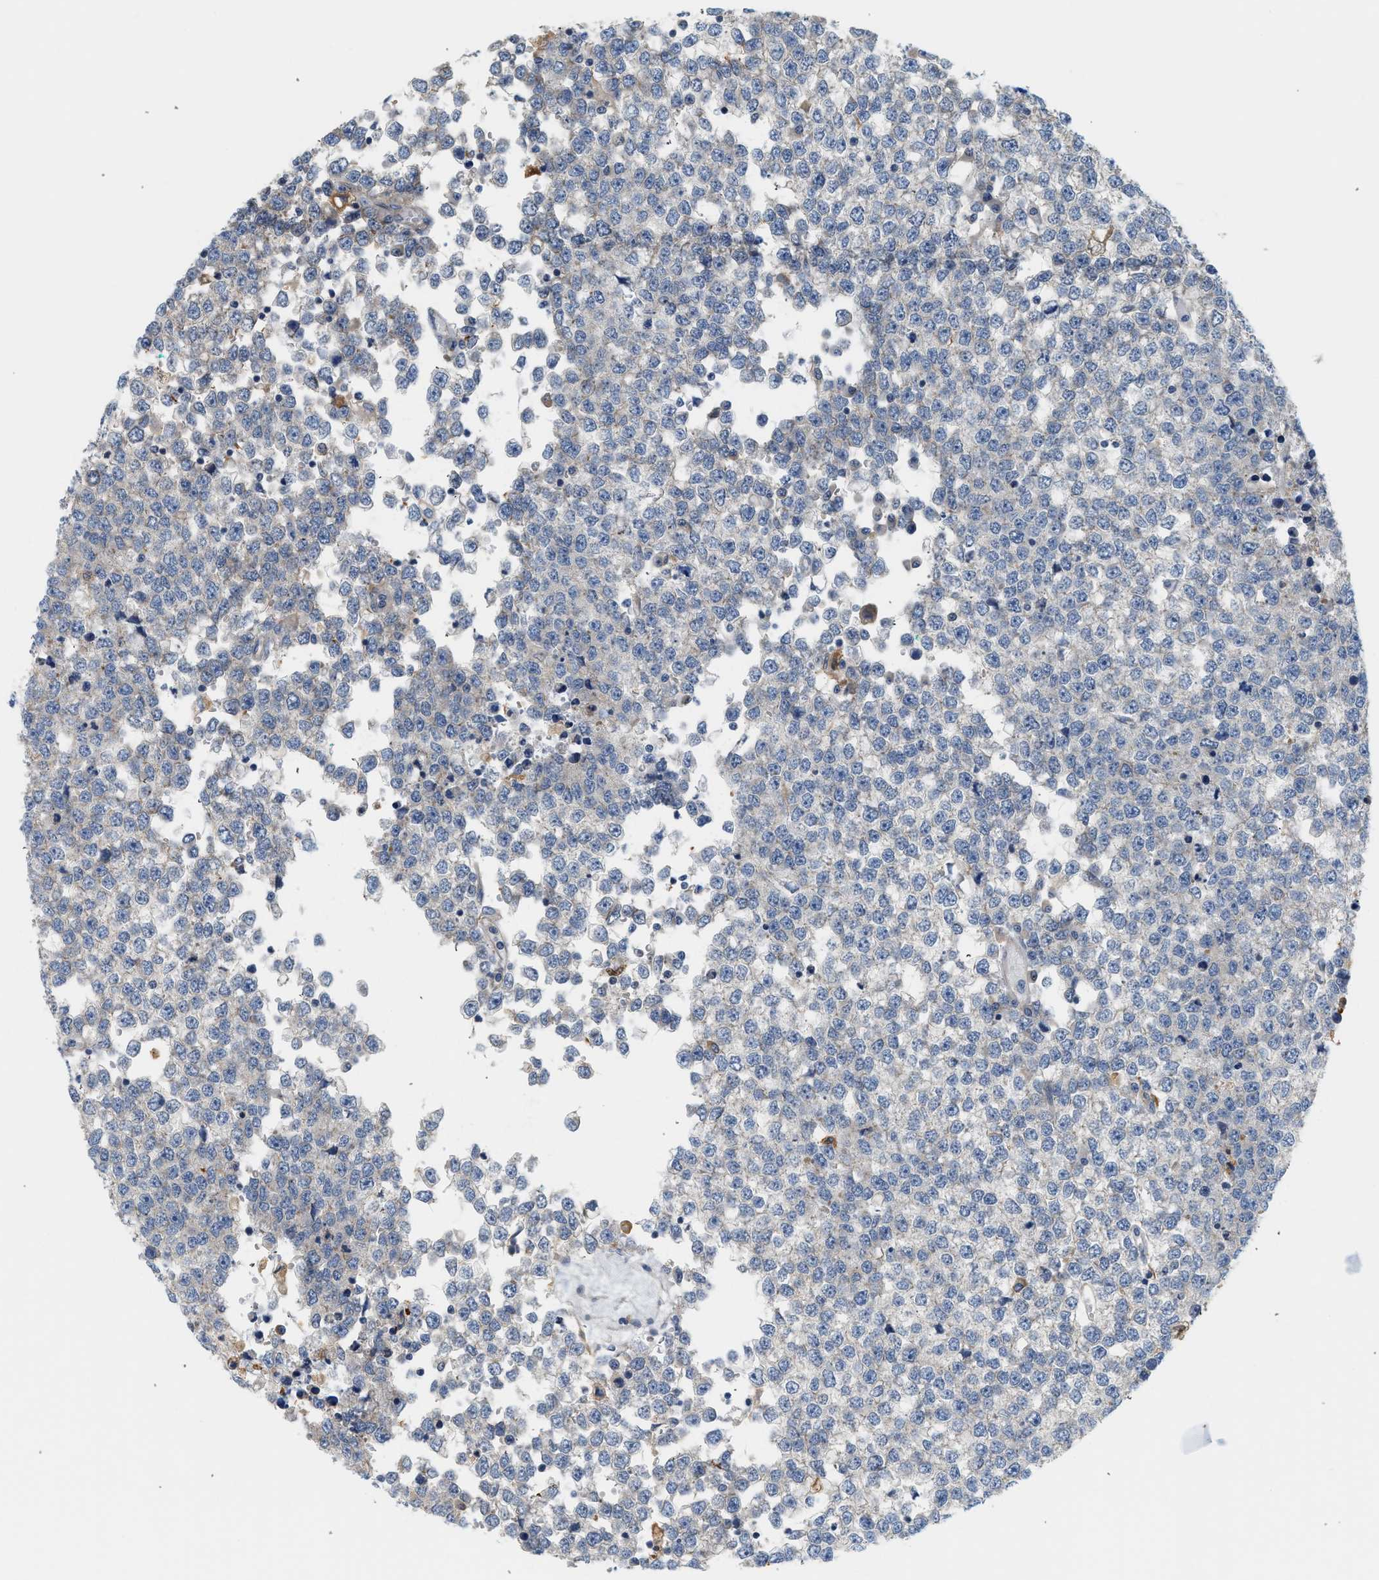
{"staining": {"intensity": "negative", "quantity": "none", "location": "none"}, "tissue": "testis cancer", "cell_type": "Tumor cells", "image_type": "cancer", "snomed": [{"axis": "morphology", "description": "Seminoma, NOS"}, {"axis": "topography", "description": "Testis"}], "caption": "Tumor cells are negative for brown protein staining in testis seminoma. (DAB (3,3'-diaminobenzidine) IHC with hematoxylin counter stain).", "gene": "CTXN1", "patient": {"sex": "male", "age": 65}}